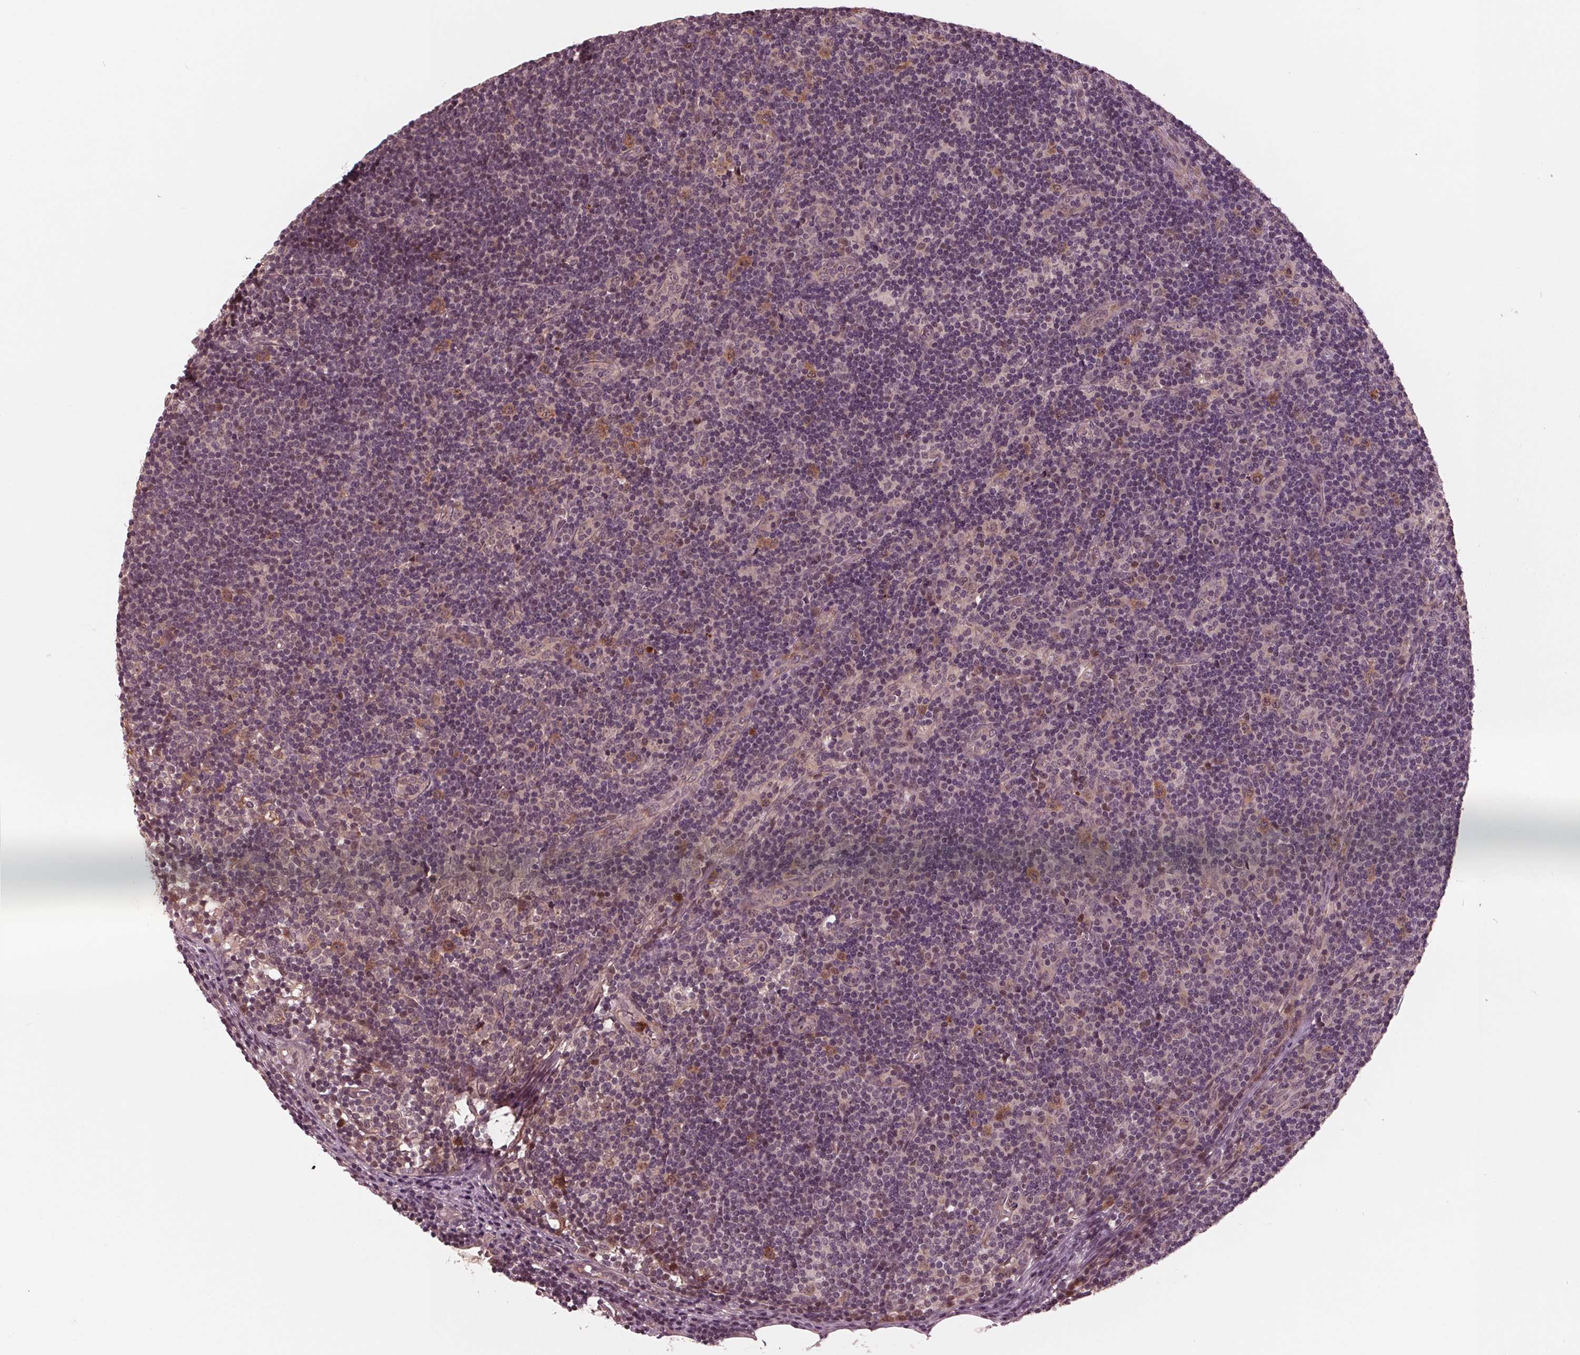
{"staining": {"intensity": "moderate", "quantity": "<25%", "location": "cytoplasmic/membranous,nuclear"}, "tissue": "lymph node", "cell_type": "Non-germinal center cells", "image_type": "normal", "snomed": [{"axis": "morphology", "description": "Normal tissue, NOS"}, {"axis": "topography", "description": "Lymph node"}], "caption": "The immunohistochemical stain shows moderate cytoplasmic/membranous,nuclear positivity in non-germinal center cells of benign lymph node.", "gene": "ZNF471", "patient": {"sex": "female", "age": 41}}